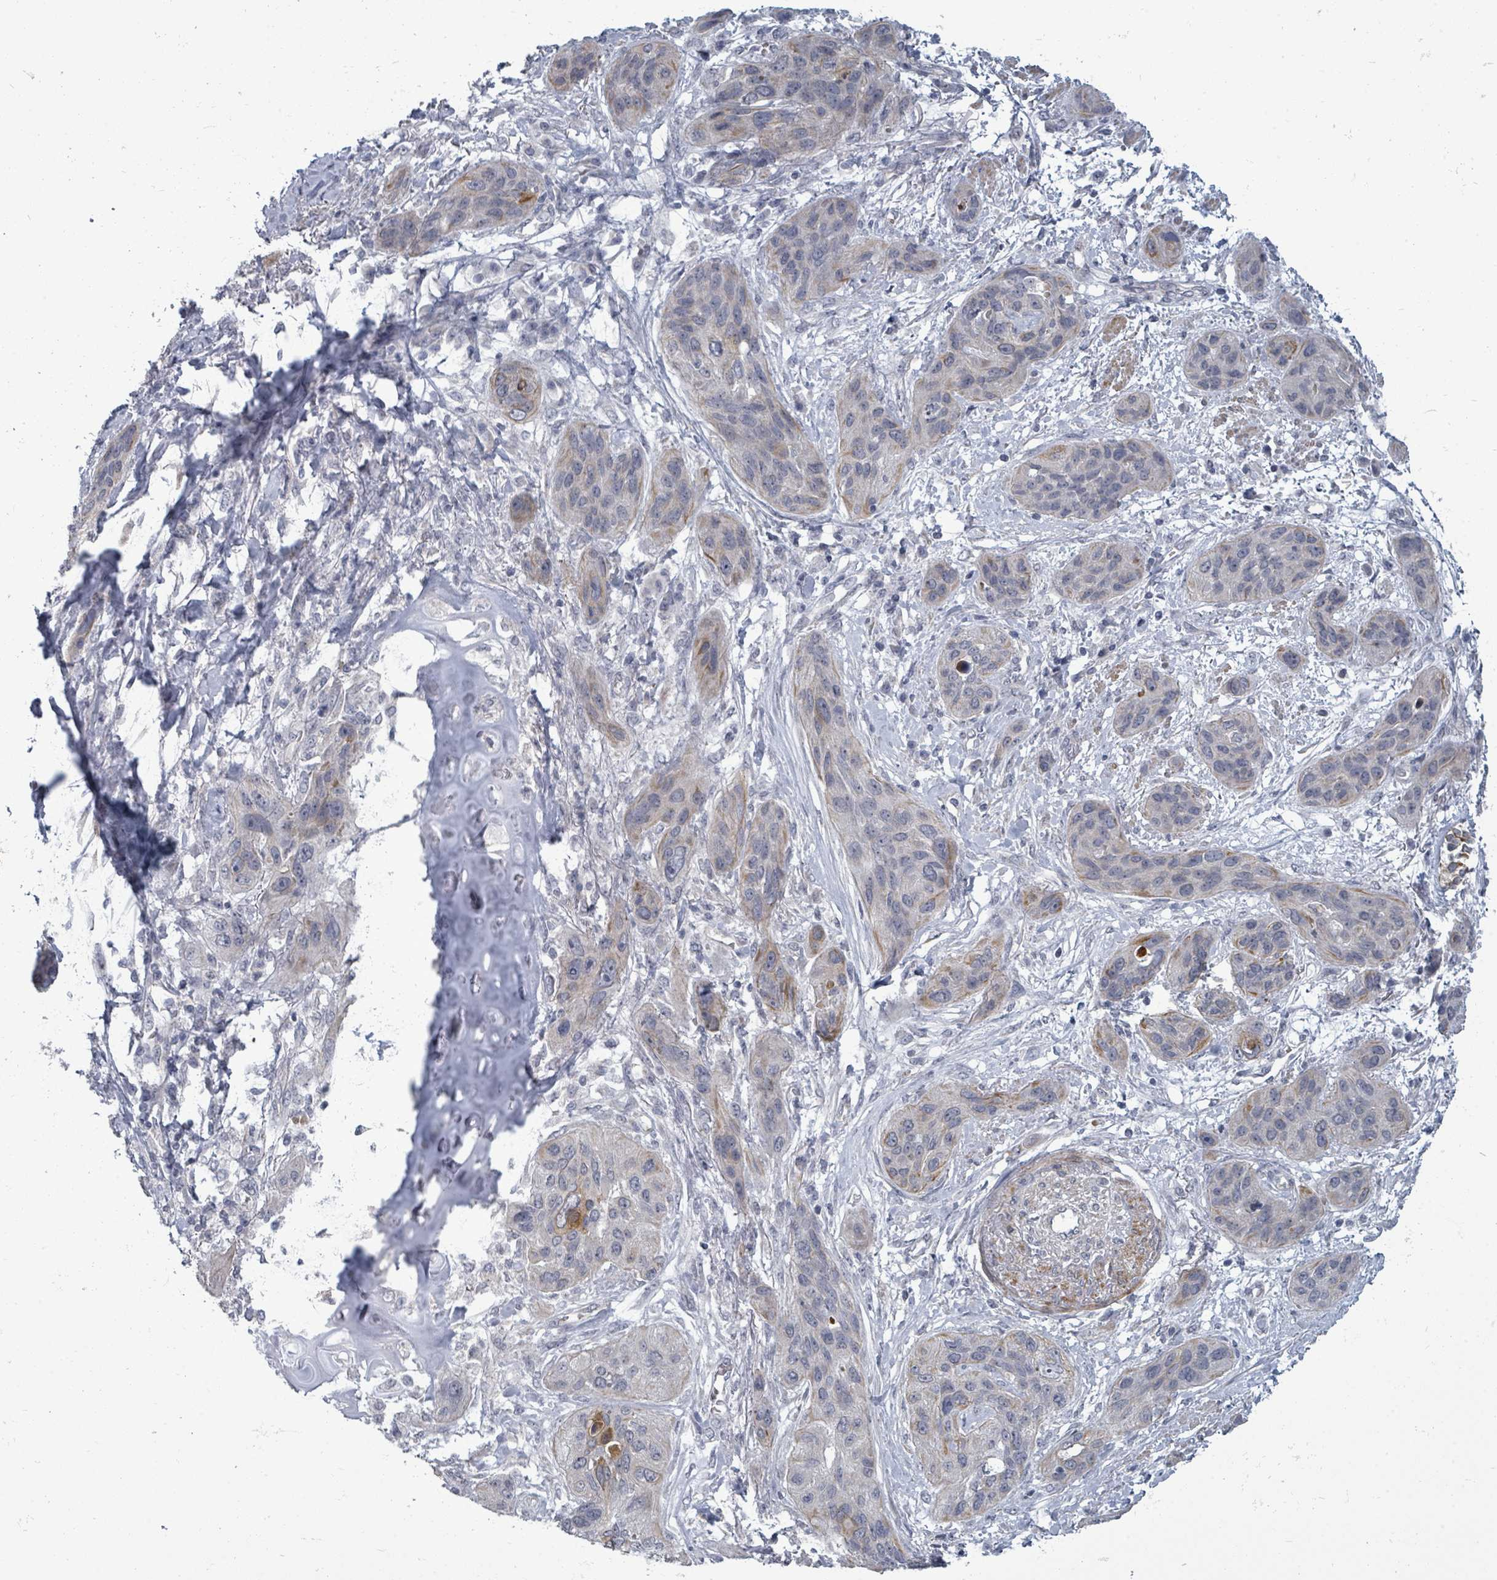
{"staining": {"intensity": "moderate", "quantity": "<25%", "location": "cytoplasmic/membranous"}, "tissue": "lung cancer", "cell_type": "Tumor cells", "image_type": "cancer", "snomed": [{"axis": "morphology", "description": "Squamous cell carcinoma, NOS"}, {"axis": "topography", "description": "Lung"}], "caption": "About <25% of tumor cells in human lung cancer (squamous cell carcinoma) demonstrate moderate cytoplasmic/membranous protein staining as visualized by brown immunohistochemical staining.", "gene": "PTPN20", "patient": {"sex": "female", "age": 70}}